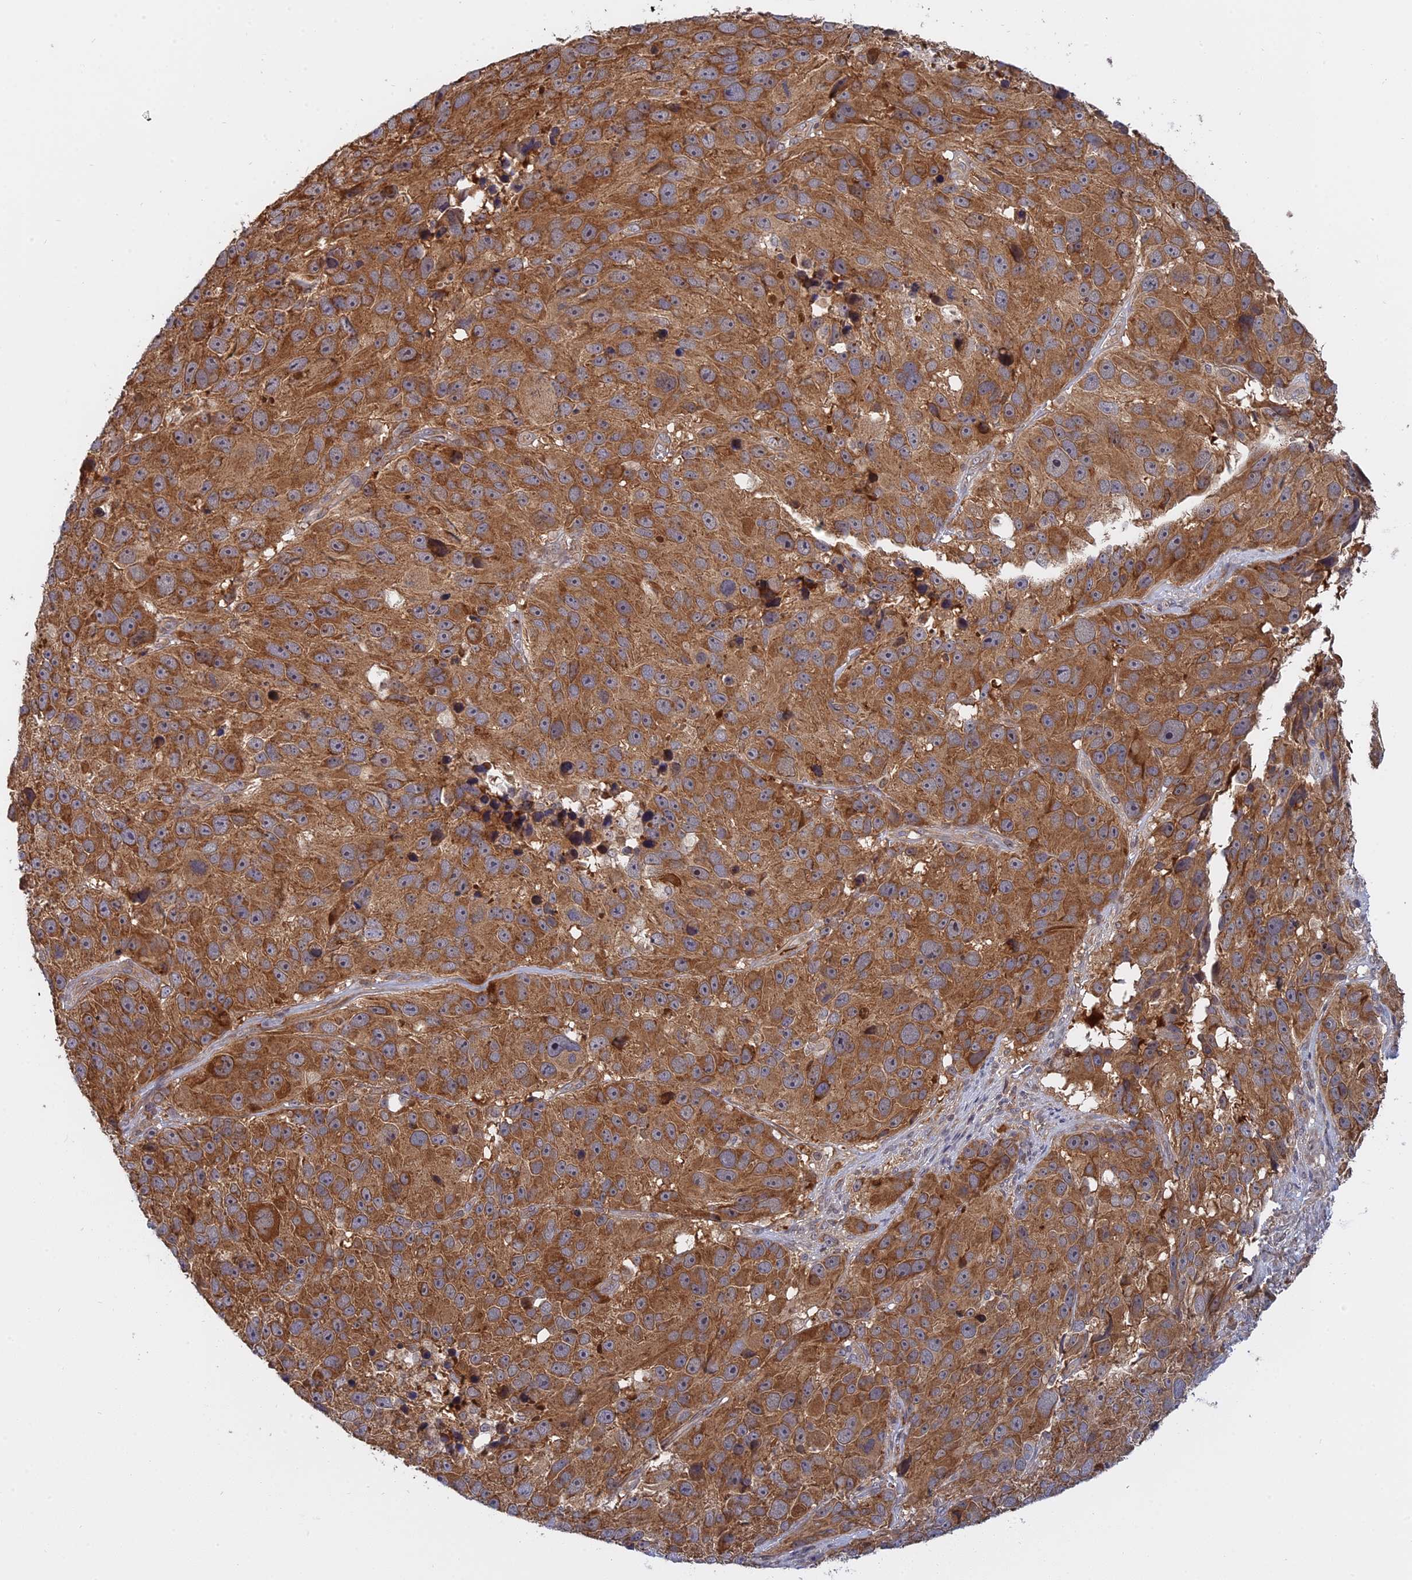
{"staining": {"intensity": "moderate", "quantity": ">75%", "location": "cytoplasmic/membranous"}, "tissue": "melanoma", "cell_type": "Tumor cells", "image_type": "cancer", "snomed": [{"axis": "morphology", "description": "Malignant melanoma, NOS"}, {"axis": "topography", "description": "Skin"}], "caption": "High-power microscopy captured an IHC histopathology image of melanoma, revealing moderate cytoplasmic/membranous staining in approximately >75% of tumor cells. The staining was performed using DAB (3,3'-diaminobenzidine) to visualize the protein expression in brown, while the nuclei were stained in blue with hematoxylin (Magnification: 20x).", "gene": "IL21R", "patient": {"sex": "male", "age": 84}}